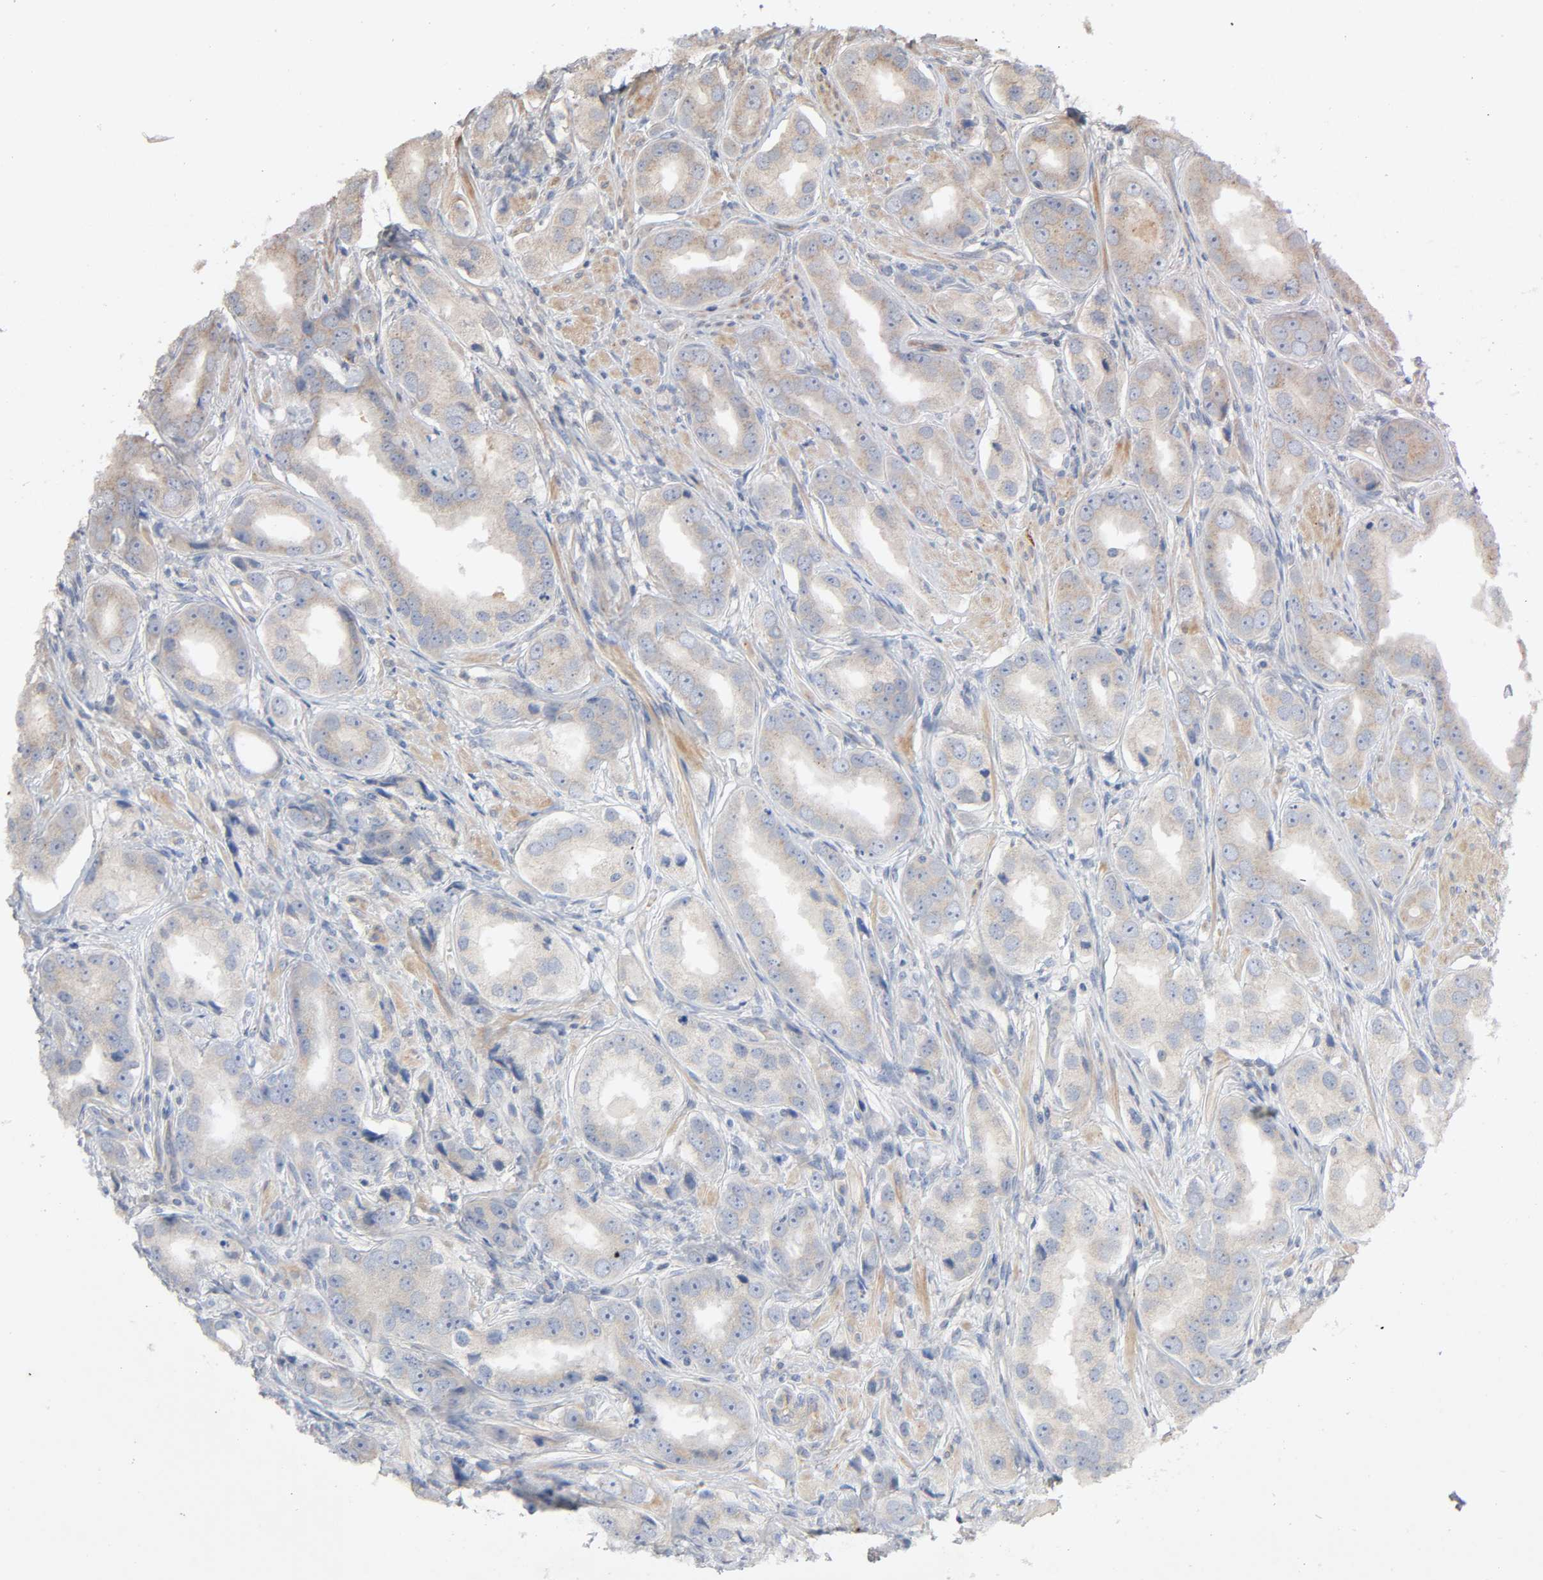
{"staining": {"intensity": "weak", "quantity": "<25%", "location": "cytoplasmic/membranous"}, "tissue": "prostate cancer", "cell_type": "Tumor cells", "image_type": "cancer", "snomed": [{"axis": "morphology", "description": "Adenocarcinoma, Medium grade"}, {"axis": "topography", "description": "Prostate"}], "caption": "High magnification brightfield microscopy of medium-grade adenocarcinoma (prostate) stained with DAB (brown) and counterstained with hematoxylin (blue): tumor cells show no significant expression.", "gene": "SGSM1", "patient": {"sex": "male", "age": 53}}